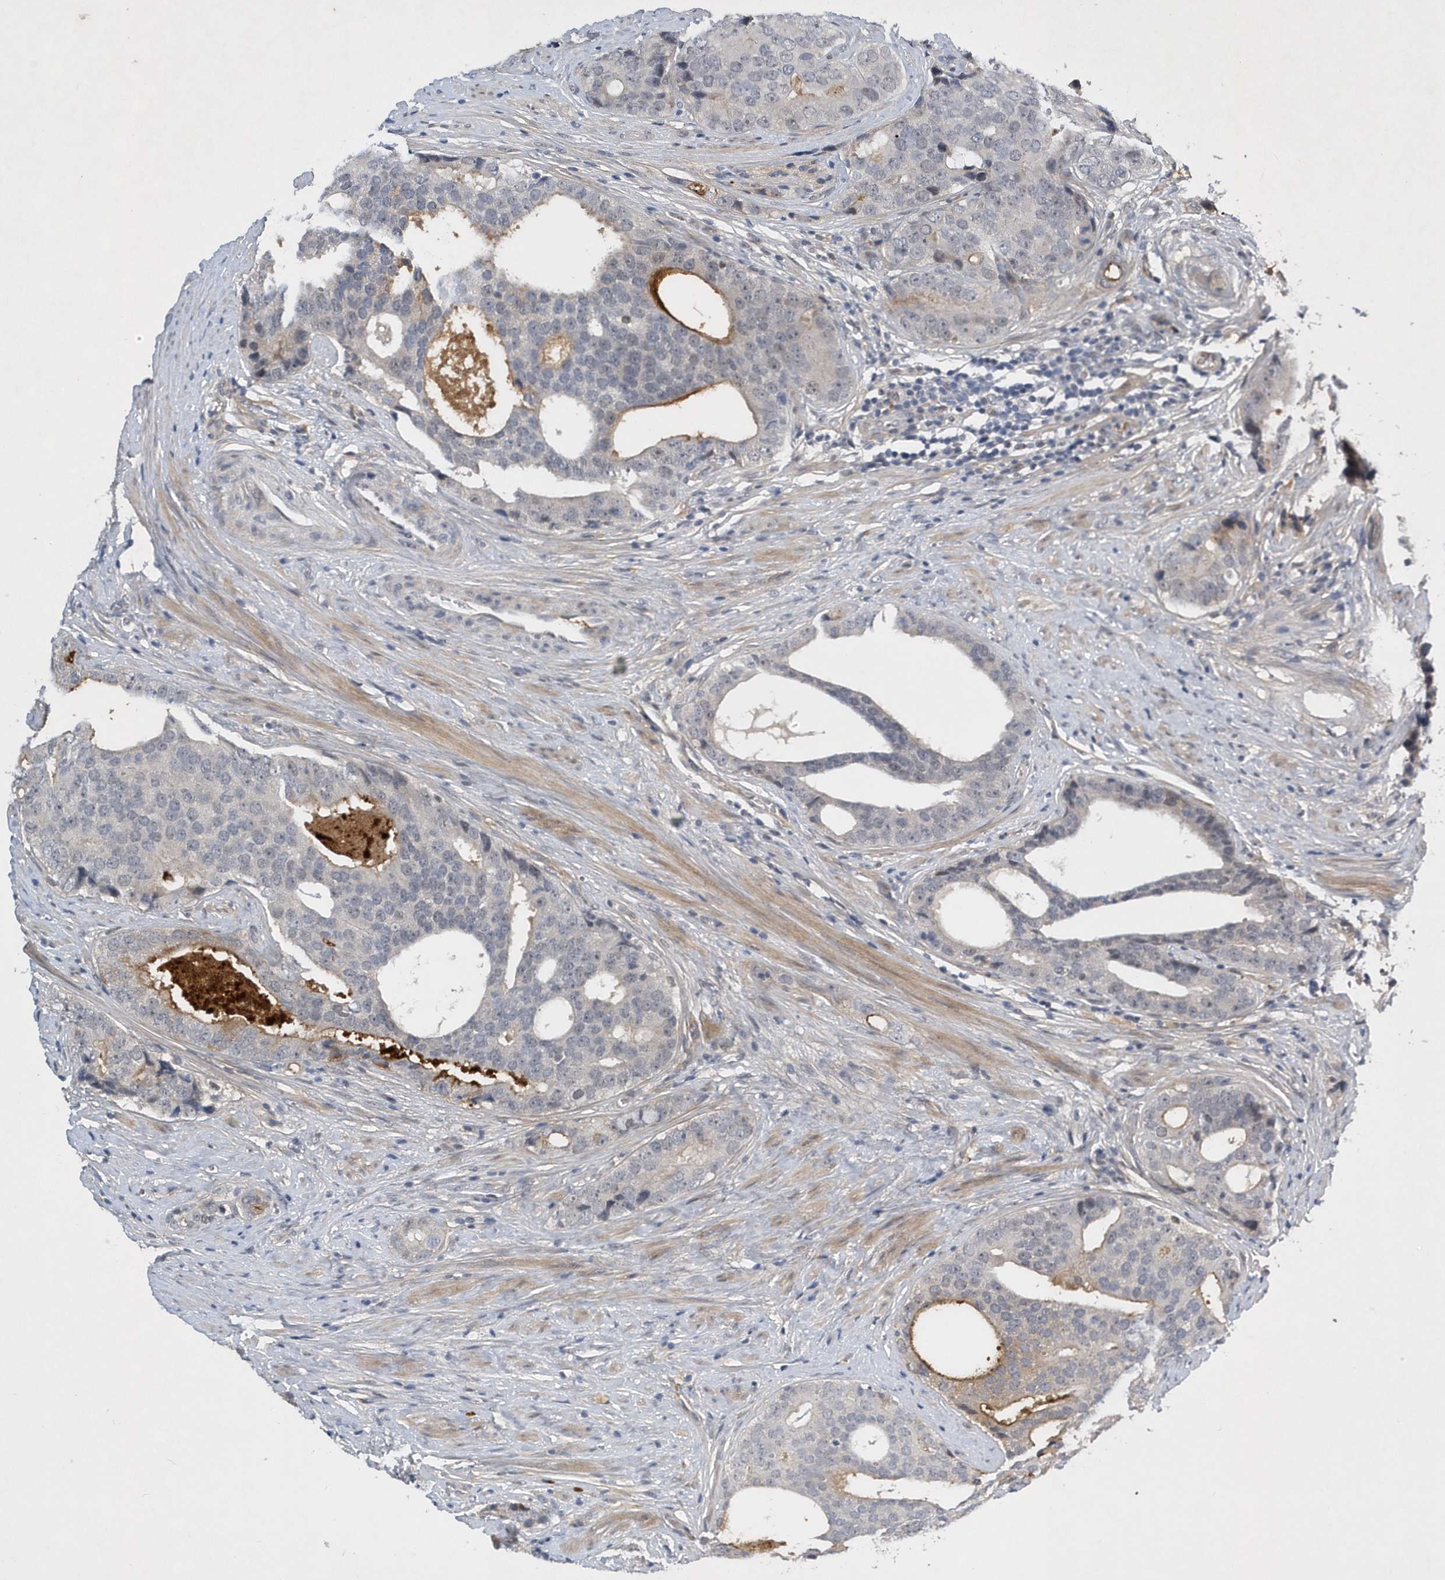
{"staining": {"intensity": "negative", "quantity": "none", "location": "none"}, "tissue": "prostate cancer", "cell_type": "Tumor cells", "image_type": "cancer", "snomed": [{"axis": "morphology", "description": "Adenocarcinoma, High grade"}, {"axis": "topography", "description": "Prostate"}], "caption": "Protein analysis of prostate cancer (adenocarcinoma (high-grade)) demonstrates no significant expression in tumor cells.", "gene": "FAM217A", "patient": {"sex": "male", "age": 56}}